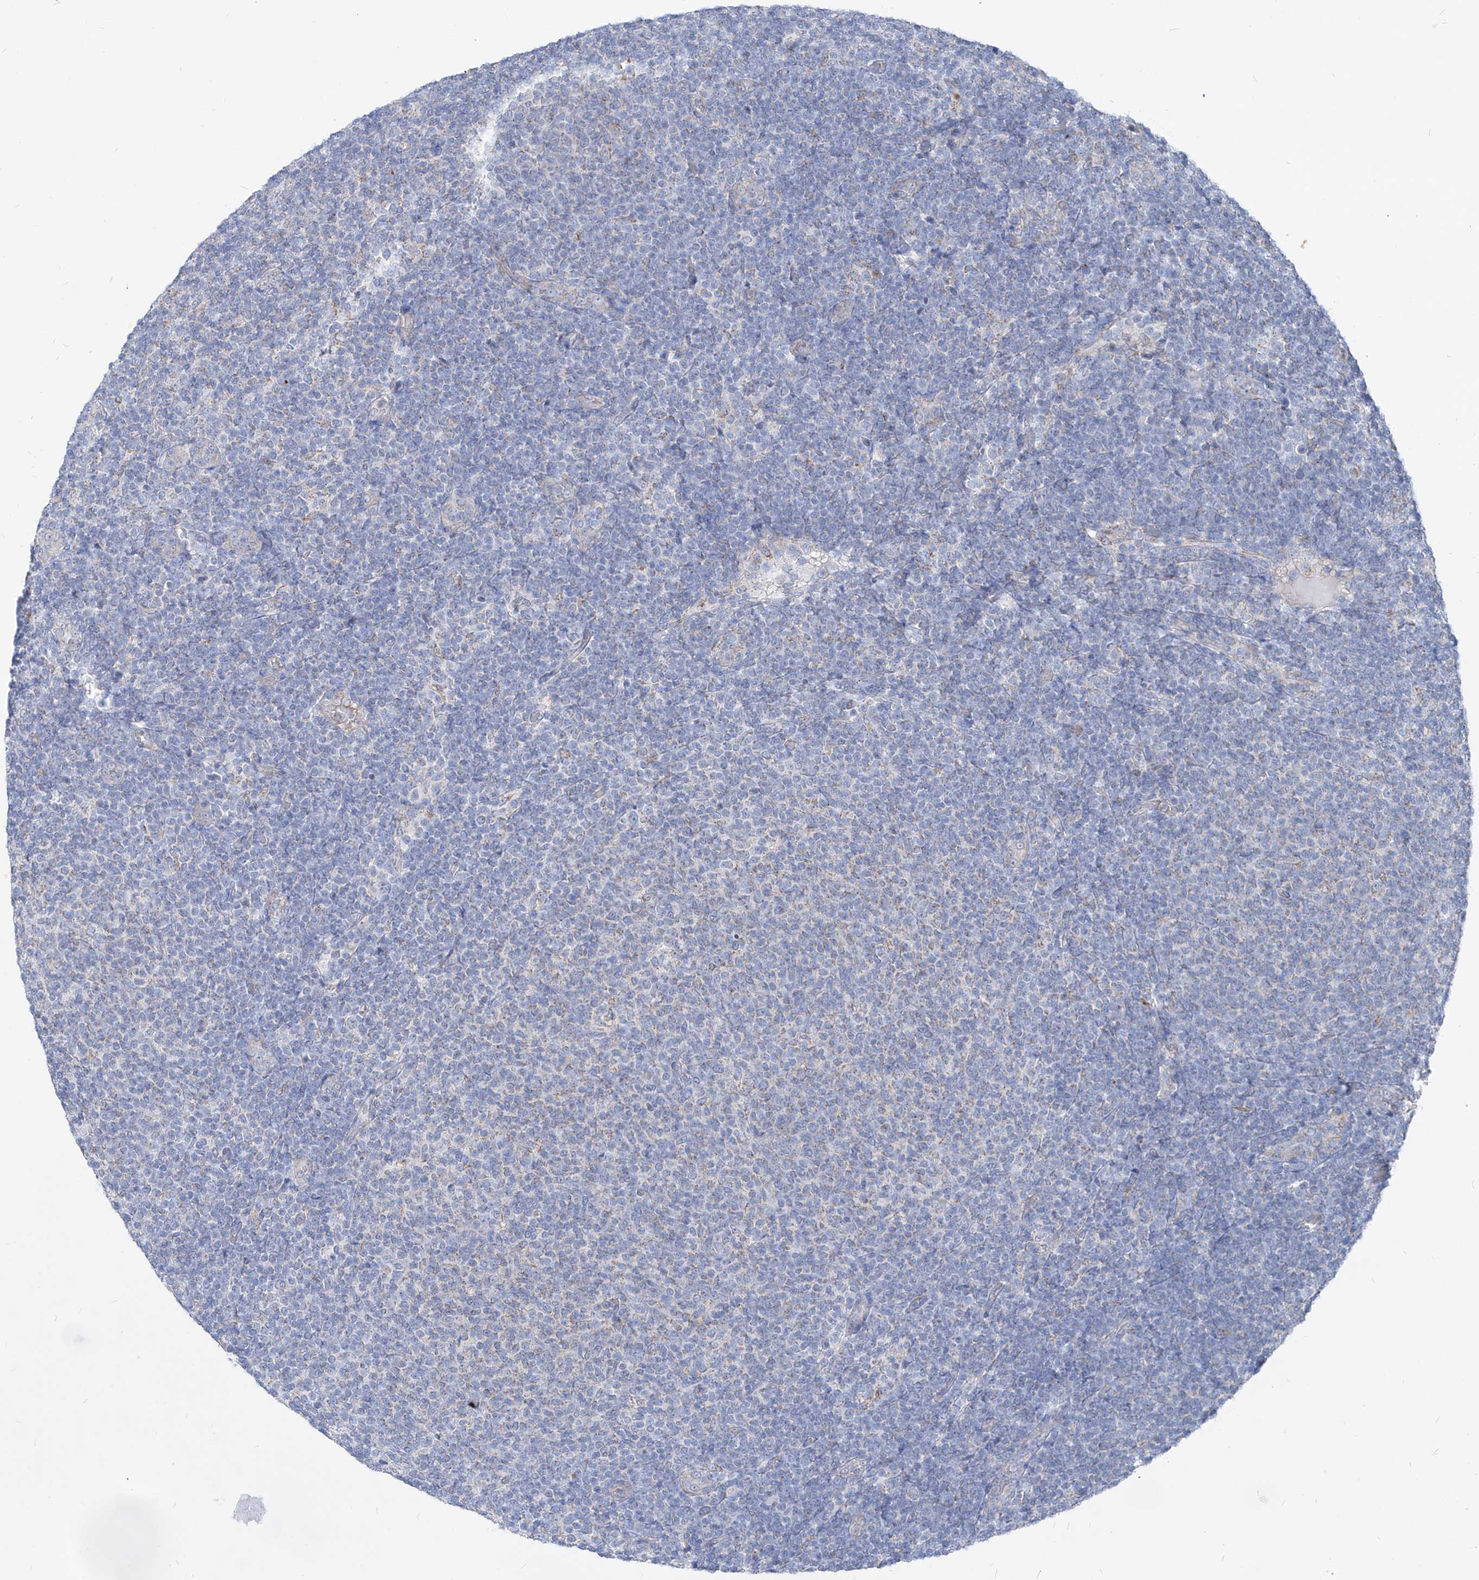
{"staining": {"intensity": "negative", "quantity": "none", "location": "none"}, "tissue": "lymphoma", "cell_type": "Tumor cells", "image_type": "cancer", "snomed": [{"axis": "morphology", "description": "Malignant lymphoma, non-Hodgkin's type, Low grade"}, {"axis": "topography", "description": "Lymph node"}], "caption": "DAB immunohistochemical staining of malignant lymphoma, non-Hodgkin's type (low-grade) exhibits no significant positivity in tumor cells.", "gene": "AGPS", "patient": {"sex": "male", "age": 66}}